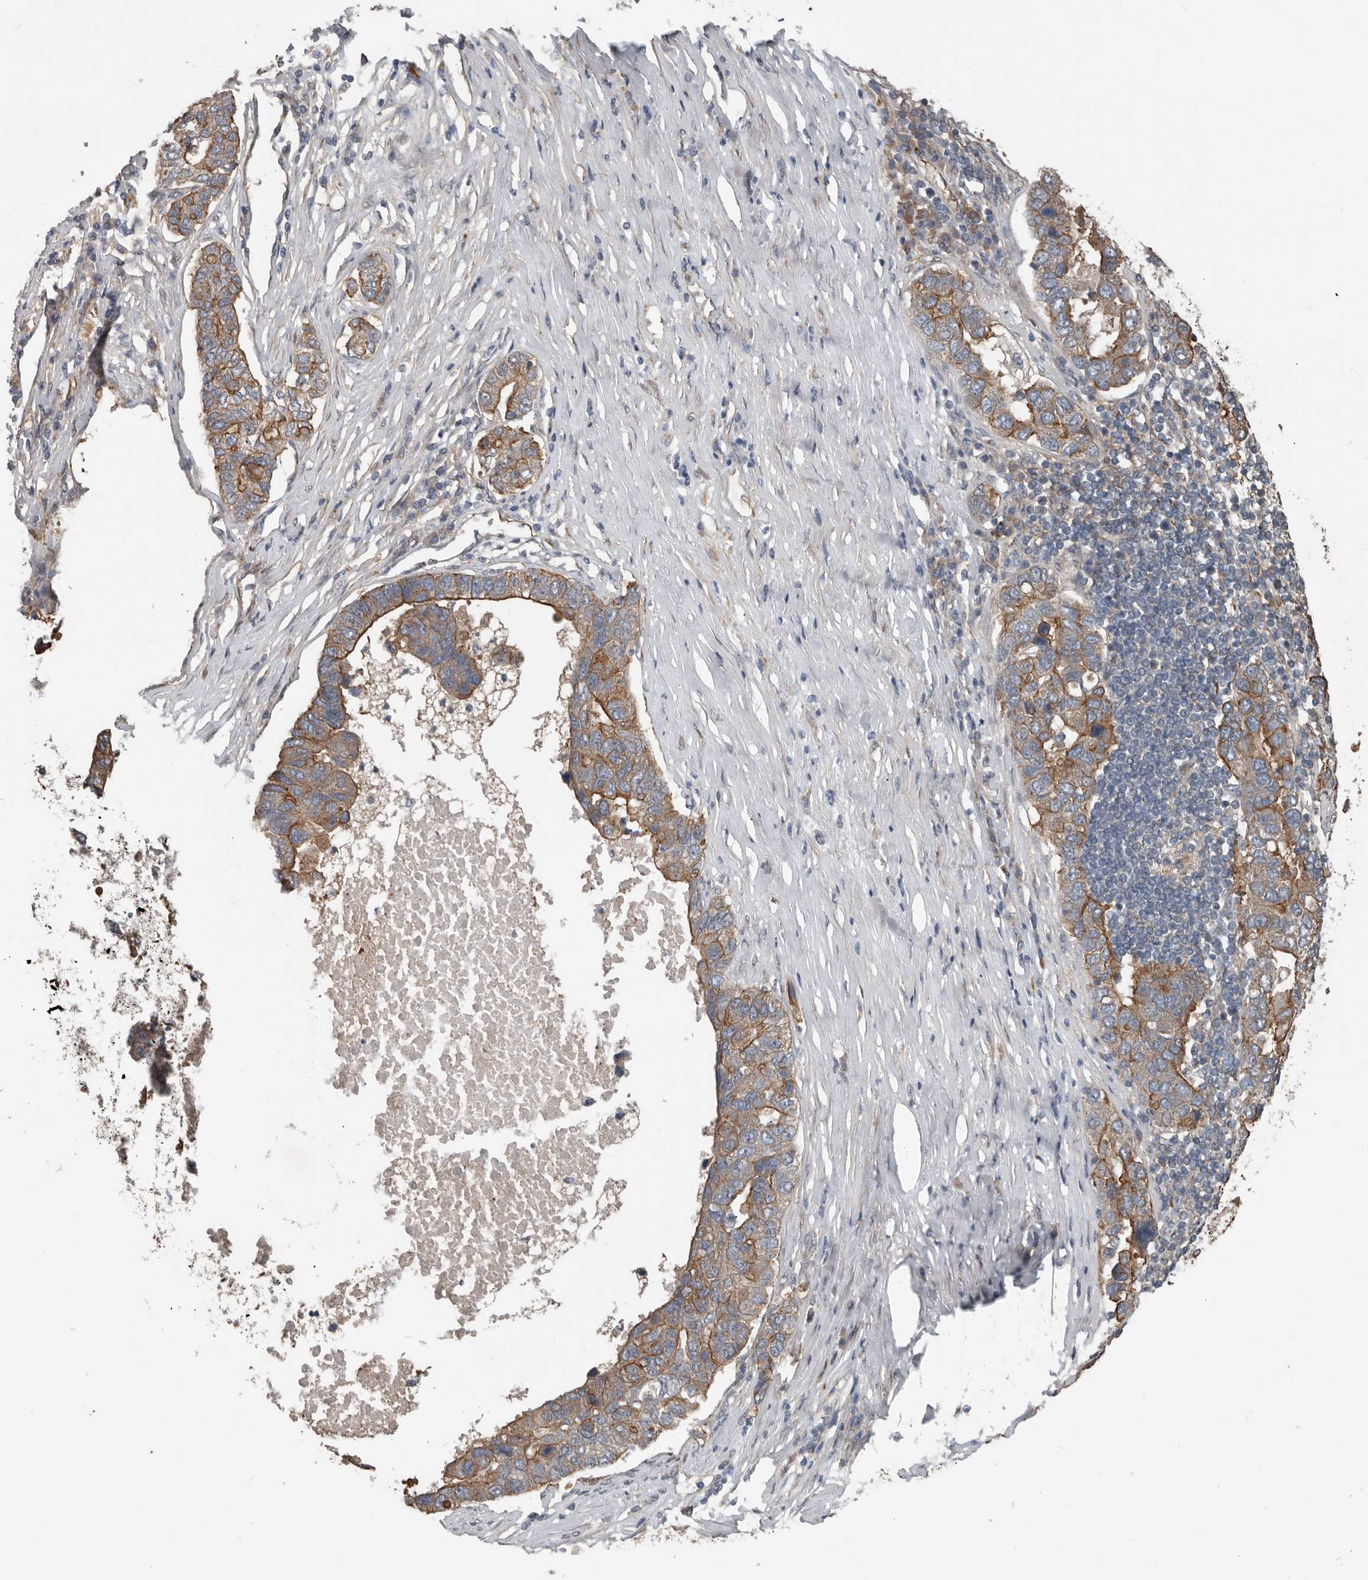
{"staining": {"intensity": "moderate", "quantity": ">75%", "location": "cytoplasmic/membranous"}, "tissue": "pancreatic cancer", "cell_type": "Tumor cells", "image_type": "cancer", "snomed": [{"axis": "morphology", "description": "Adenocarcinoma, NOS"}, {"axis": "topography", "description": "Pancreas"}], "caption": "Immunohistochemical staining of human pancreatic cancer shows medium levels of moderate cytoplasmic/membranous protein expression in approximately >75% of tumor cells.", "gene": "YOD1", "patient": {"sex": "female", "age": 61}}